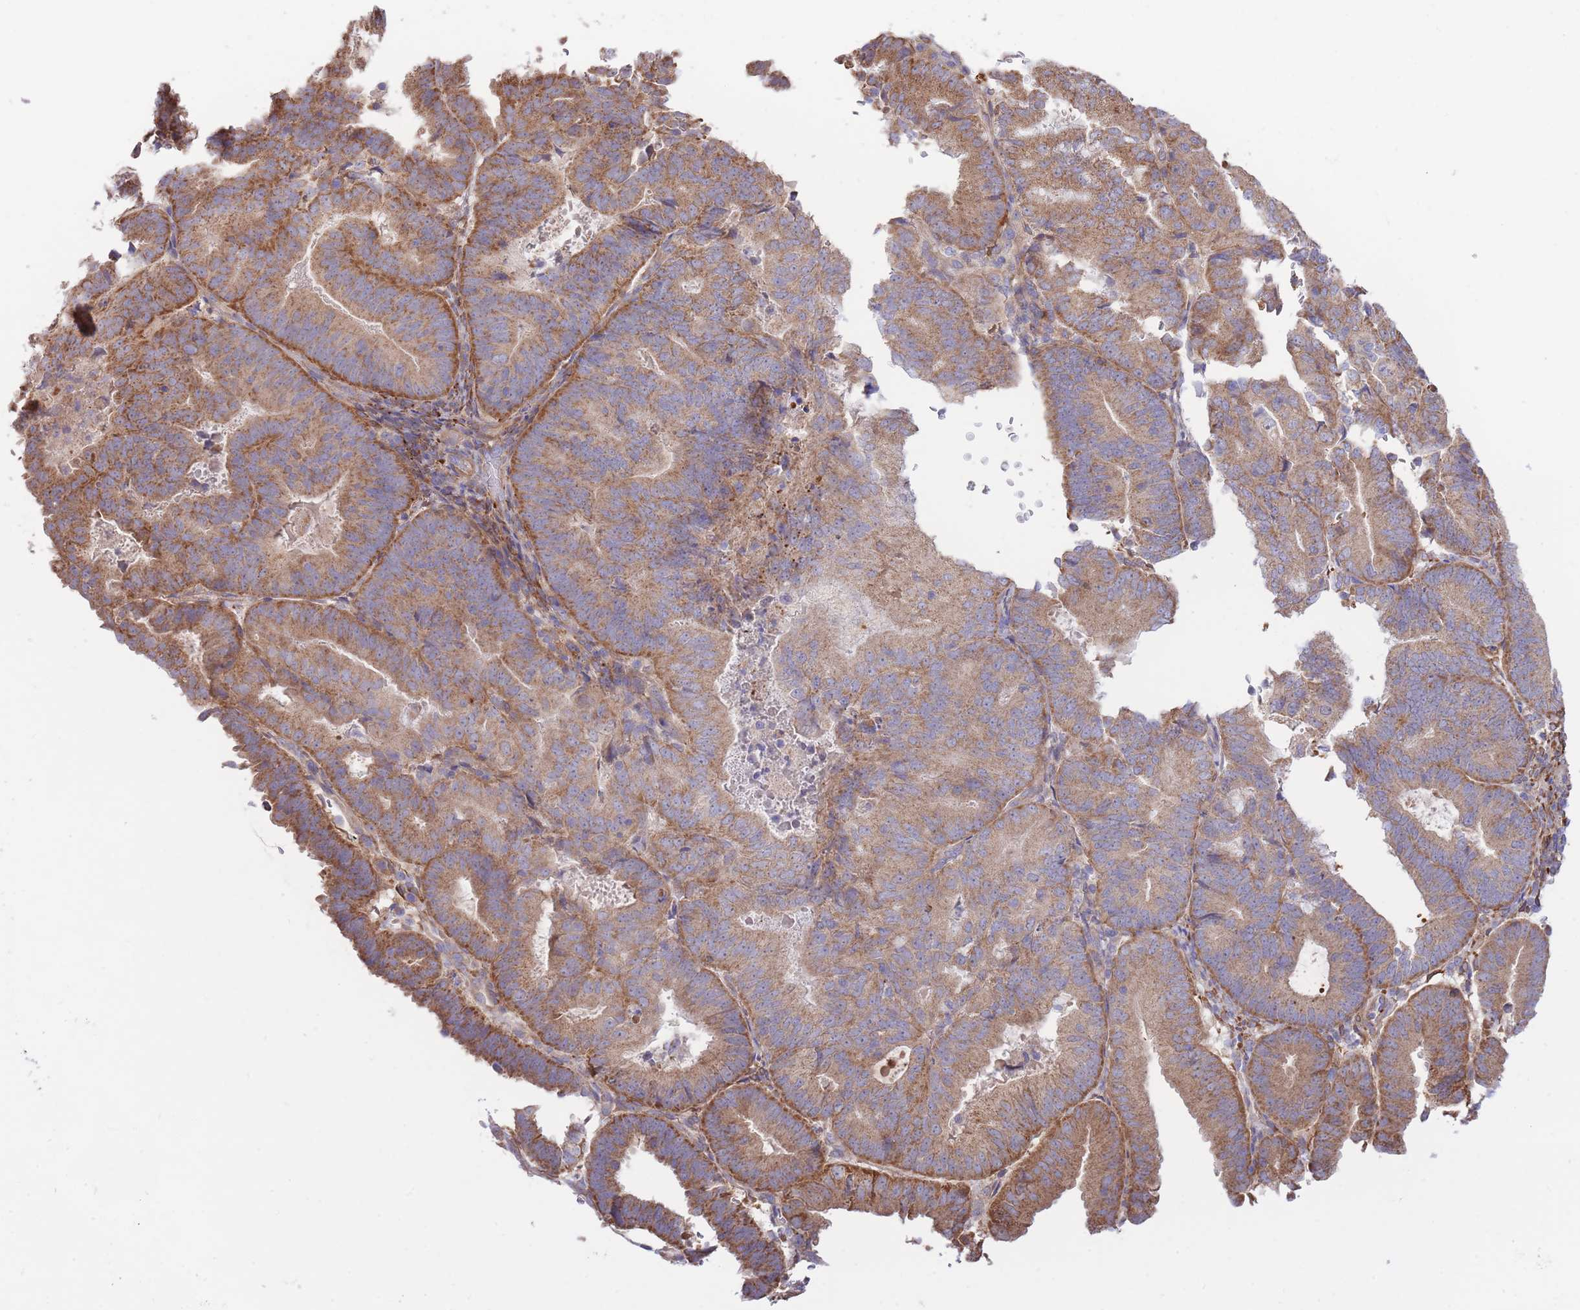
{"staining": {"intensity": "moderate", "quantity": ">75%", "location": "cytoplasmic/membranous"}, "tissue": "endometrial cancer", "cell_type": "Tumor cells", "image_type": "cancer", "snomed": [{"axis": "morphology", "description": "Adenocarcinoma, NOS"}, {"axis": "topography", "description": "Endometrium"}], "caption": "Endometrial cancer (adenocarcinoma) stained with a brown dye demonstrates moderate cytoplasmic/membranous positive expression in approximately >75% of tumor cells.", "gene": "ATP13A2", "patient": {"sex": "female", "age": 70}}